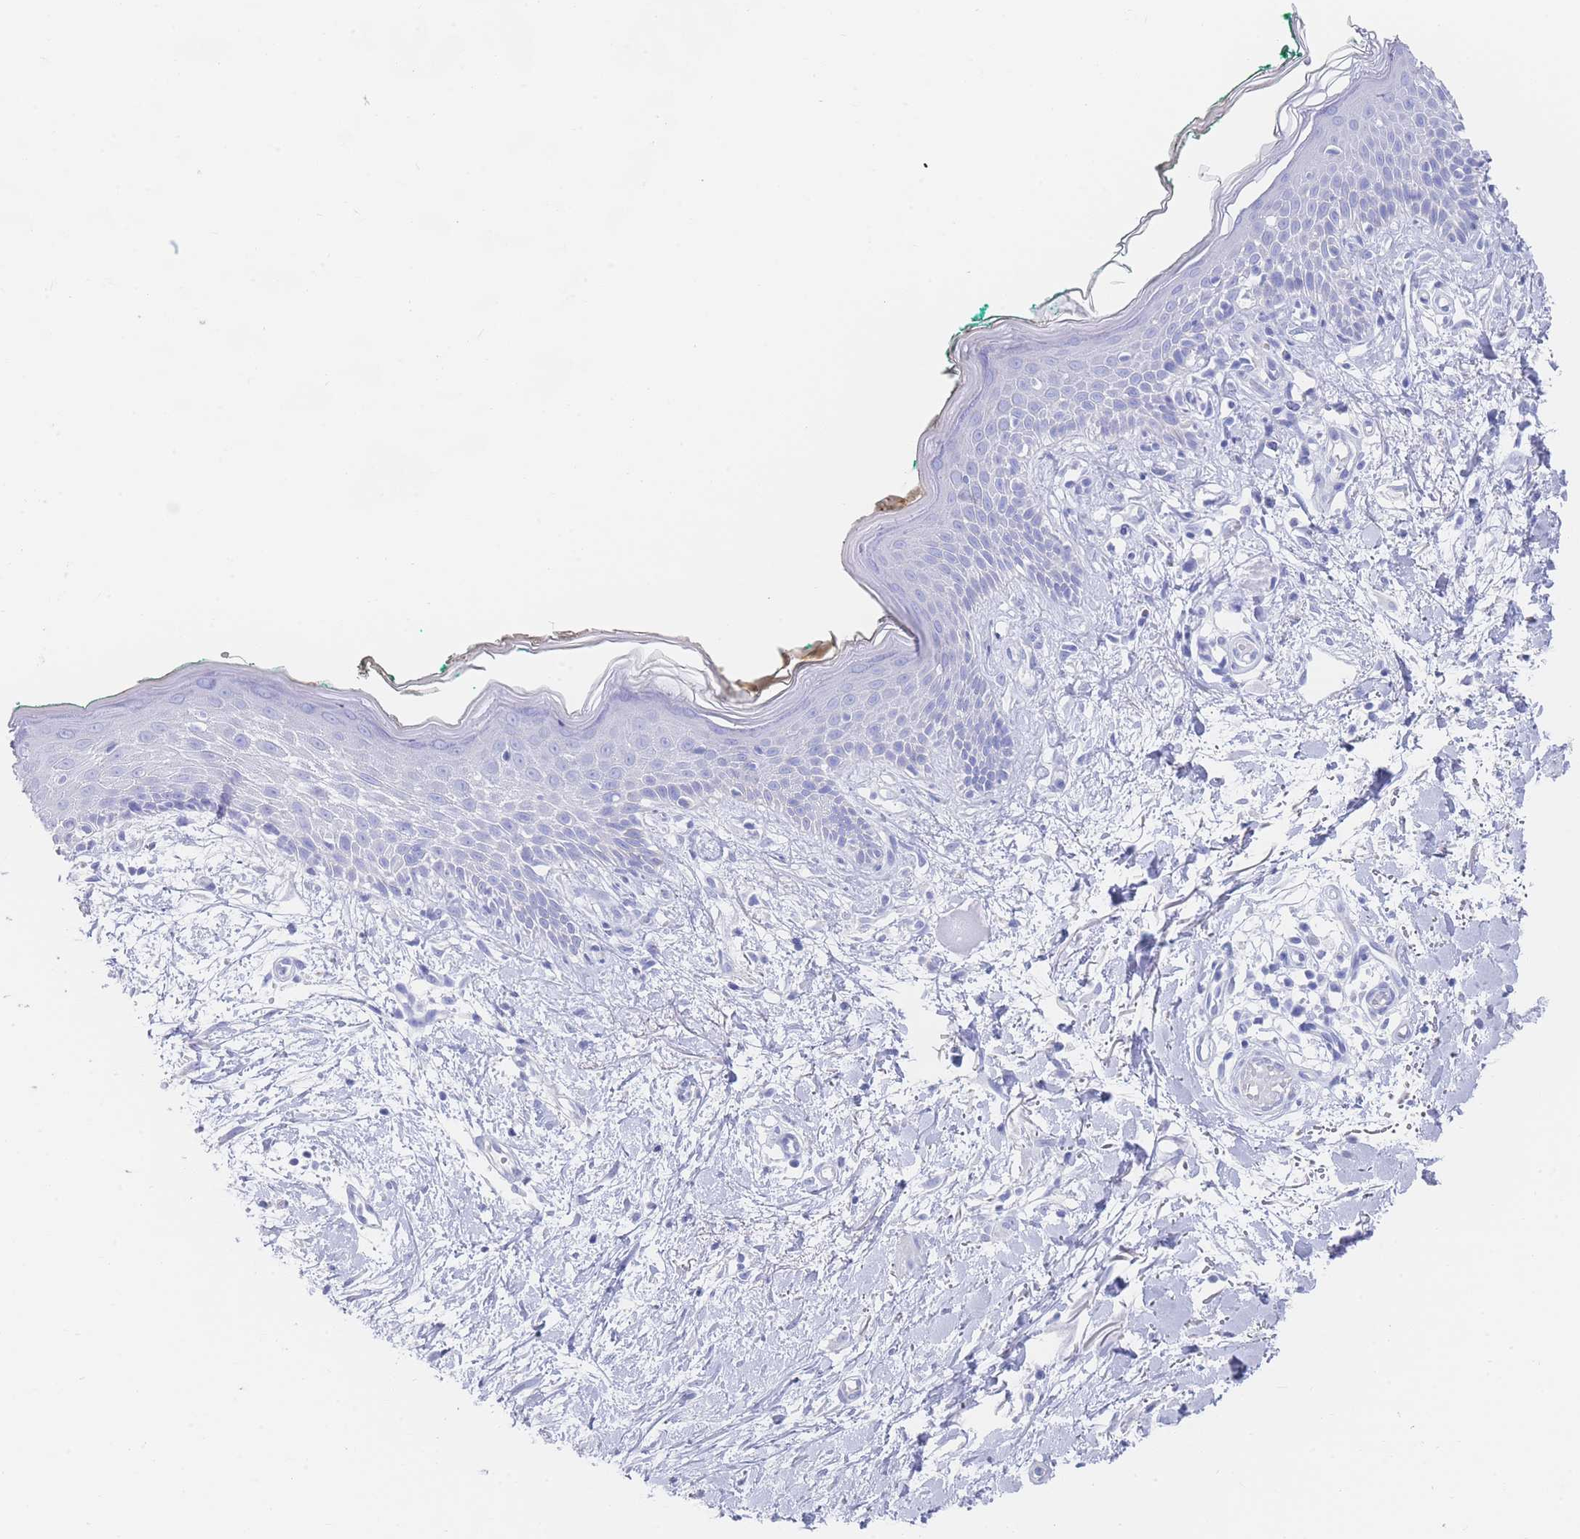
{"staining": {"intensity": "negative", "quantity": "none", "location": "none"}, "tissue": "skin", "cell_type": "Fibroblasts", "image_type": "normal", "snomed": [{"axis": "morphology", "description": "Normal tissue, NOS"}, {"axis": "morphology", "description": "Malignant melanoma, NOS"}, {"axis": "topography", "description": "Skin"}], "caption": "This is an immunohistochemistry photomicrograph of normal human skin. There is no expression in fibroblasts.", "gene": "LRRC37A2", "patient": {"sex": "male", "age": 62}}